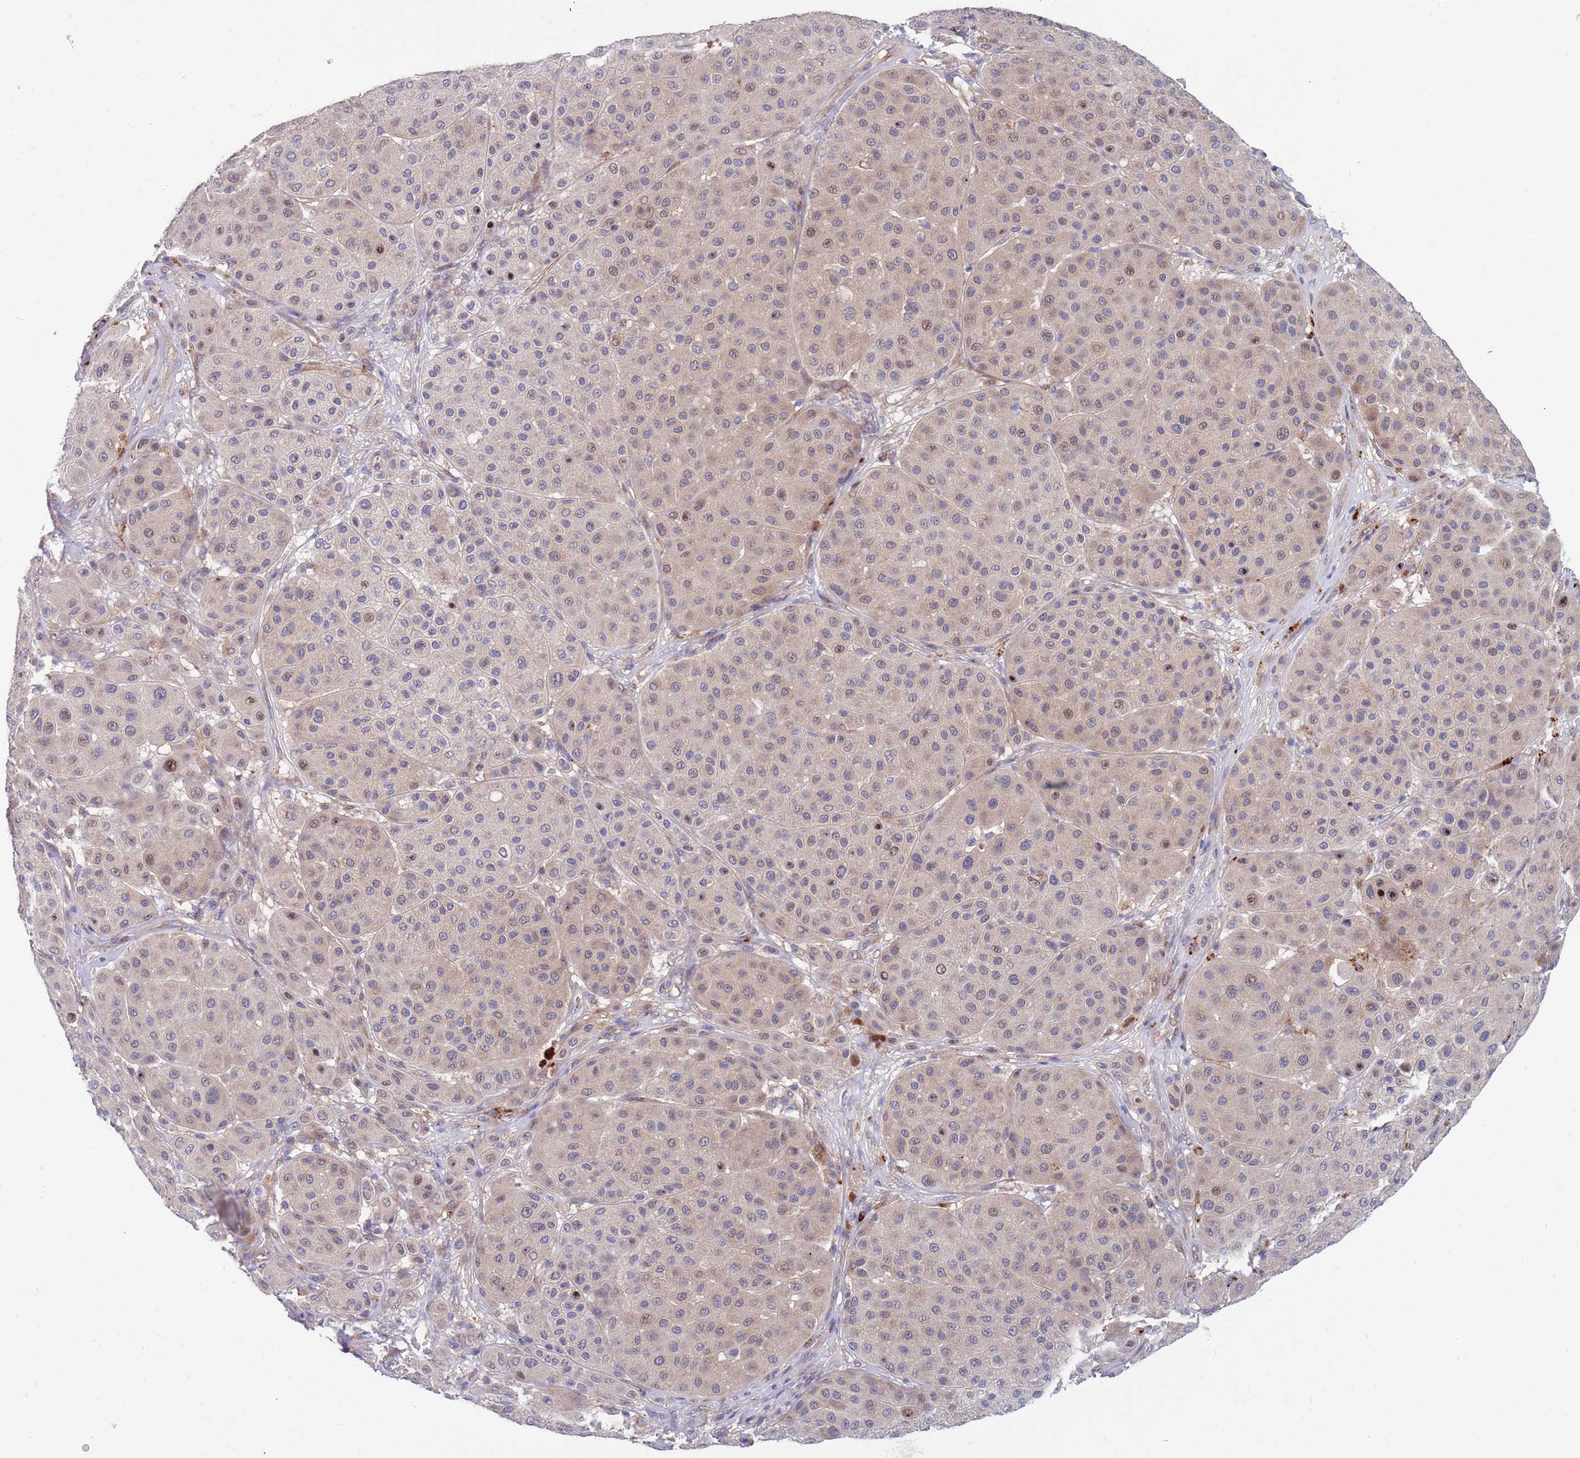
{"staining": {"intensity": "weak", "quantity": ">75%", "location": "cytoplasmic/membranous,nuclear"}, "tissue": "melanoma", "cell_type": "Tumor cells", "image_type": "cancer", "snomed": [{"axis": "morphology", "description": "Malignant melanoma, Metastatic site"}, {"axis": "topography", "description": "Smooth muscle"}], "caption": "Immunohistochemical staining of melanoma shows low levels of weak cytoplasmic/membranous and nuclear protein staining in approximately >75% of tumor cells.", "gene": "KLHL29", "patient": {"sex": "male", "age": 41}}